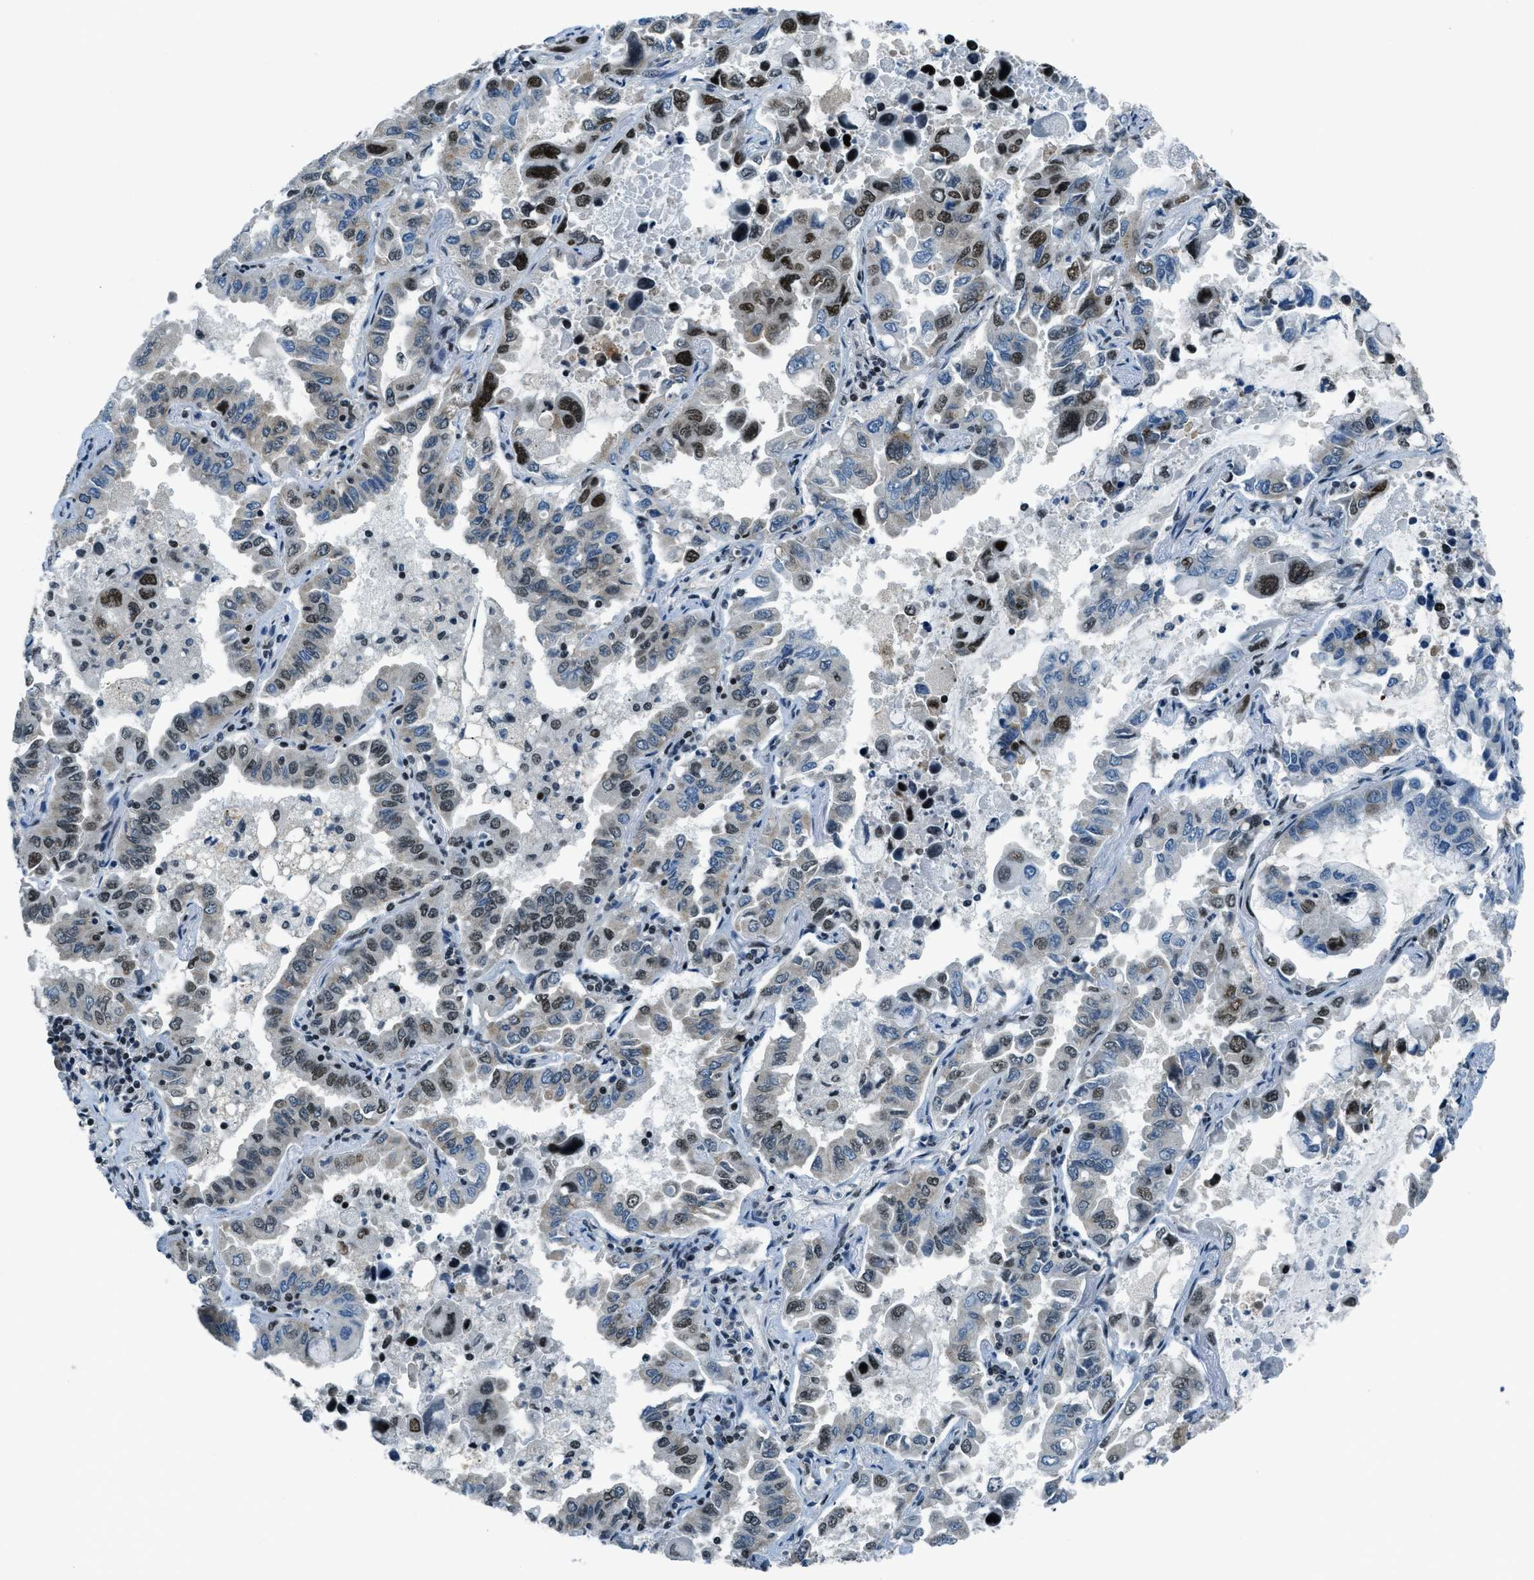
{"staining": {"intensity": "moderate", "quantity": "25%-75%", "location": "nuclear"}, "tissue": "lung cancer", "cell_type": "Tumor cells", "image_type": "cancer", "snomed": [{"axis": "morphology", "description": "Adenocarcinoma, NOS"}, {"axis": "topography", "description": "Lung"}], "caption": "This histopathology image exhibits lung cancer stained with IHC to label a protein in brown. The nuclear of tumor cells show moderate positivity for the protein. Nuclei are counter-stained blue.", "gene": "KLF6", "patient": {"sex": "male", "age": 64}}